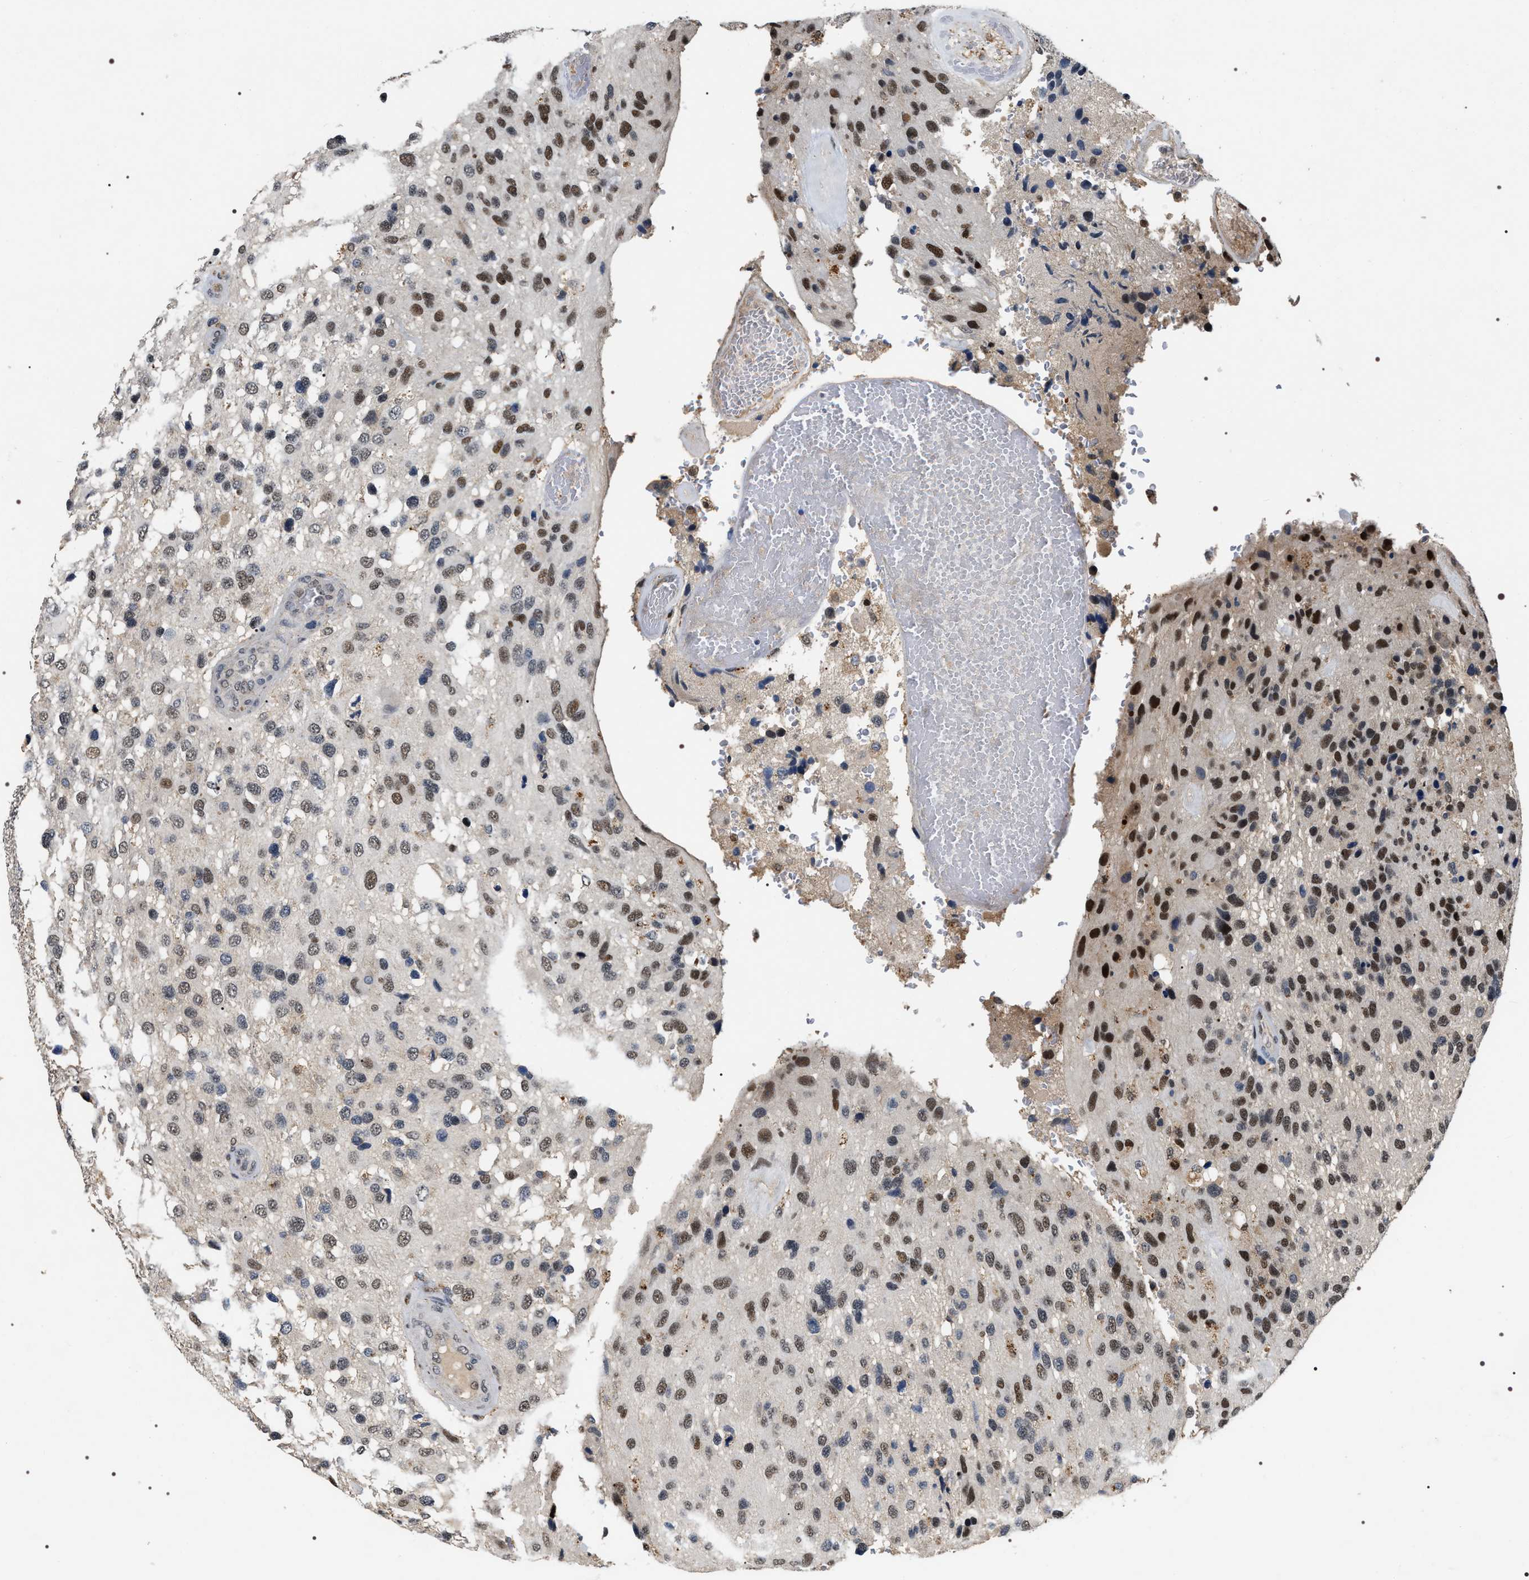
{"staining": {"intensity": "moderate", "quantity": "25%-75%", "location": "nuclear"}, "tissue": "glioma", "cell_type": "Tumor cells", "image_type": "cancer", "snomed": [{"axis": "morphology", "description": "Glioma, malignant, High grade"}, {"axis": "topography", "description": "Brain"}], "caption": "IHC of malignant glioma (high-grade) reveals medium levels of moderate nuclear positivity in approximately 25%-75% of tumor cells. (IHC, brightfield microscopy, high magnification).", "gene": "C7orf25", "patient": {"sex": "female", "age": 58}}